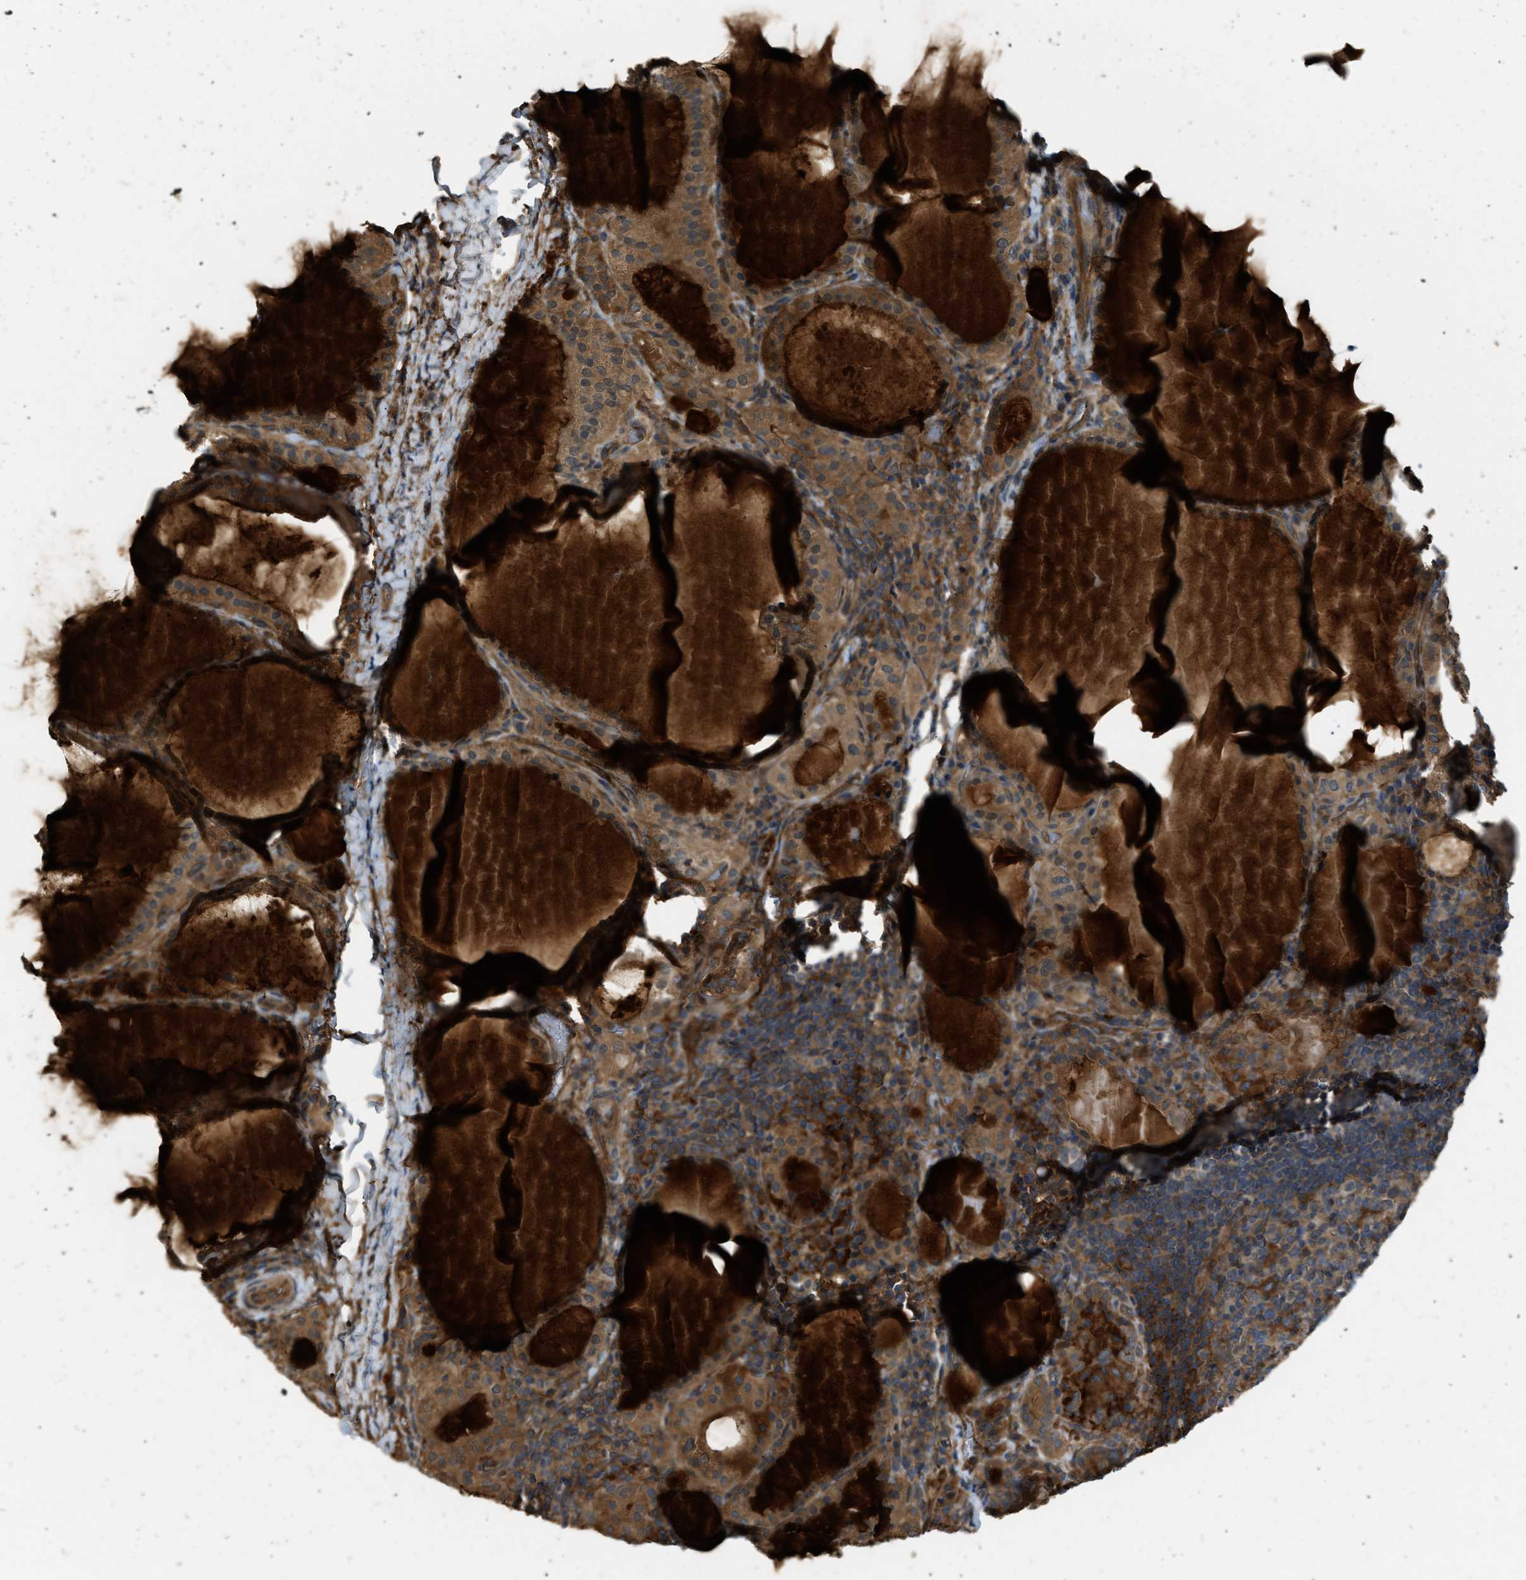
{"staining": {"intensity": "moderate", "quantity": ">75%", "location": "cytoplasmic/membranous"}, "tissue": "thyroid cancer", "cell_type": "Tumor cells", "image_type": "cancer", "snomed": [{"axis": "morphology", "description": "Papillary adenocarcinoma, NOS"}, {"axis": "topography", "description": "Thyroid gland"}], "caption": "Thyroid cancer (papillary adenocarcinoma) was stained to show a protein in brown. There is medium levels of moderate cytoplasmic/membranous staining in approximately >75% of tumor cells.", "gene": "BAG4", "patient": {"sex": "female", "age": 42}}